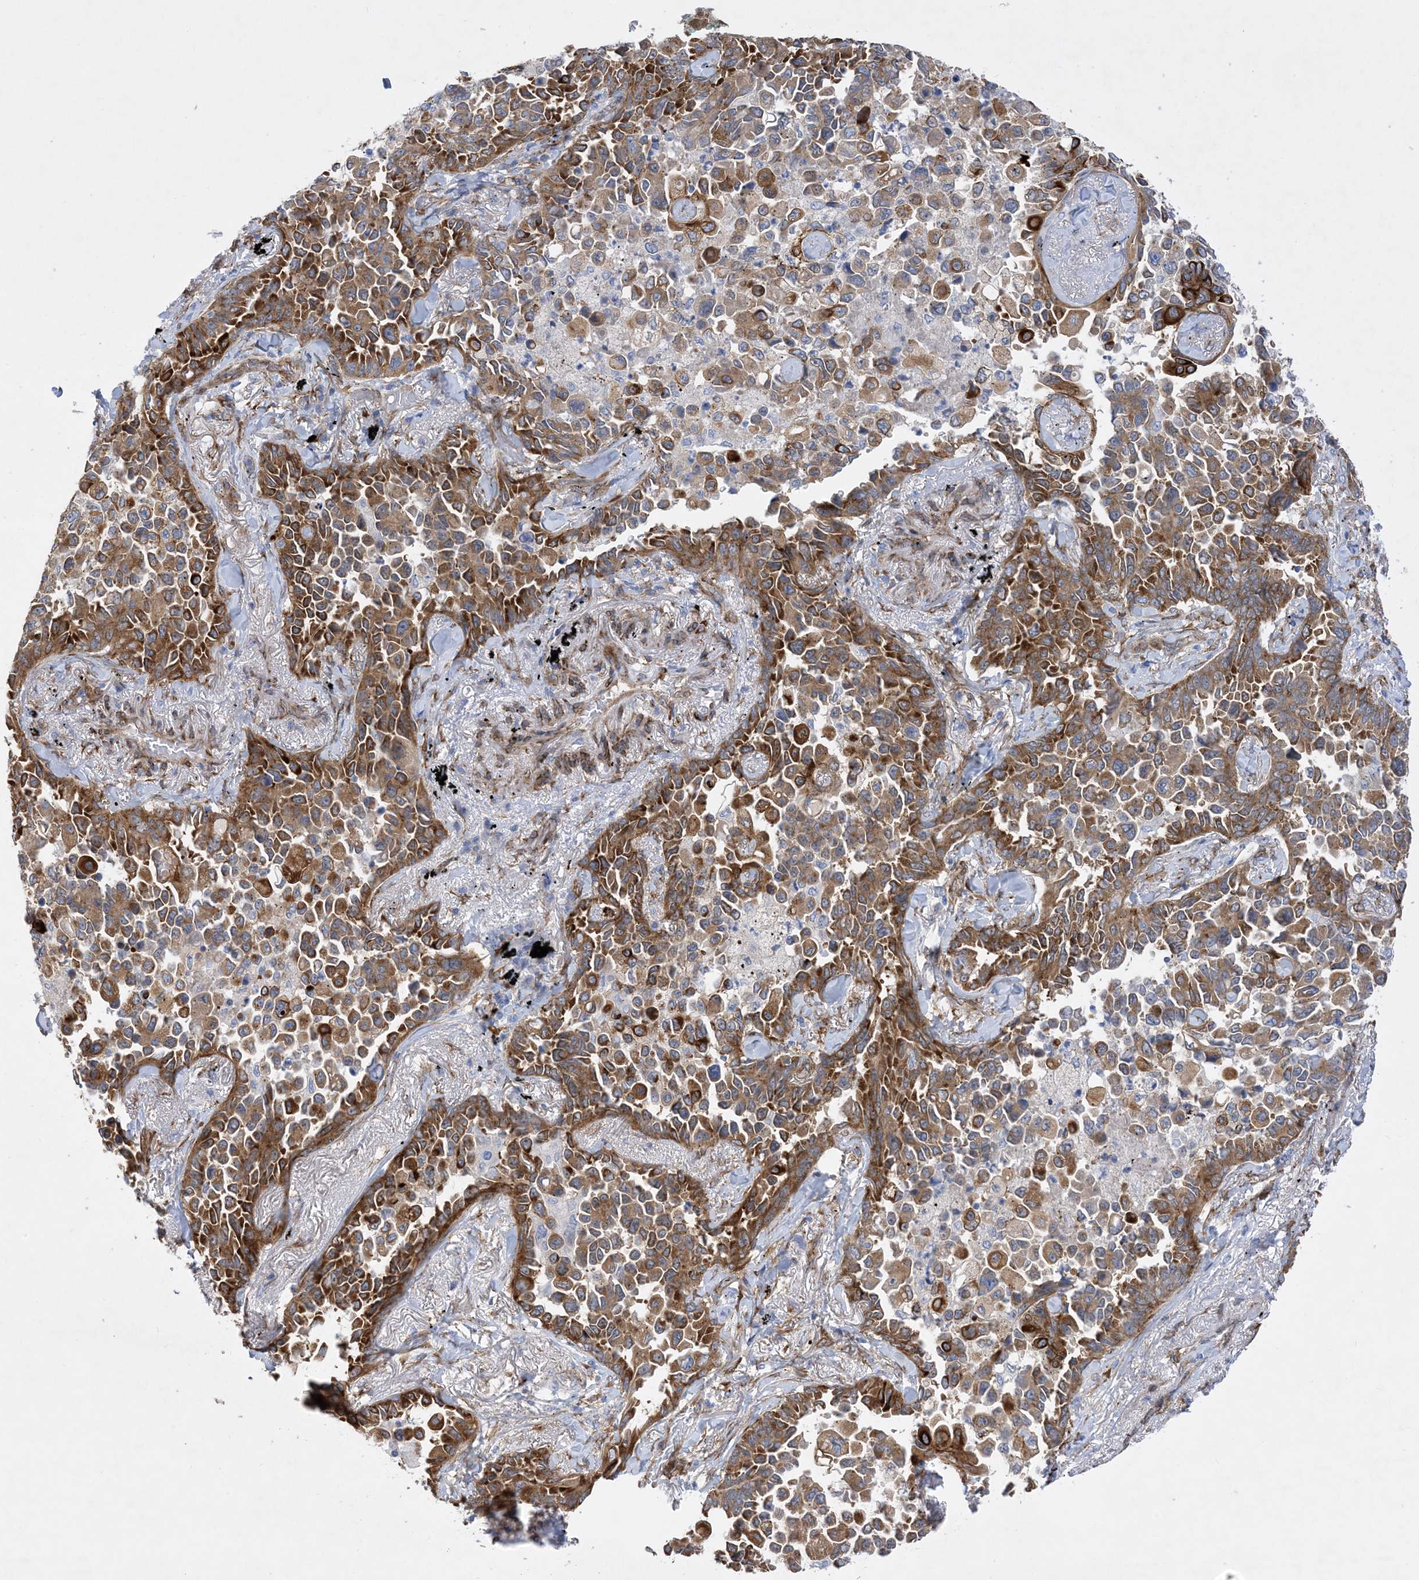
{"staining": {"intensity": "strong", "quantity": ">75%", "location": "cytoplasmic/membranous"}, "tissue": "lung cancer", "cell_type": "Tumor cells", "image_type": "cancer", "snomed": [{"axis": "morphology", "description": "Adenocarcinoma, NOS"}, {"axis": "topography", "description": "Lung"}], "caption": "The histopathology image exhibits staining of adenocarcinoma (lung), revealing strong cytoplasmic/membranous protein expression (brown color) within tumor cells.", "gene": "RBMS3", "patient": {"sex": "female", "age": 67}}